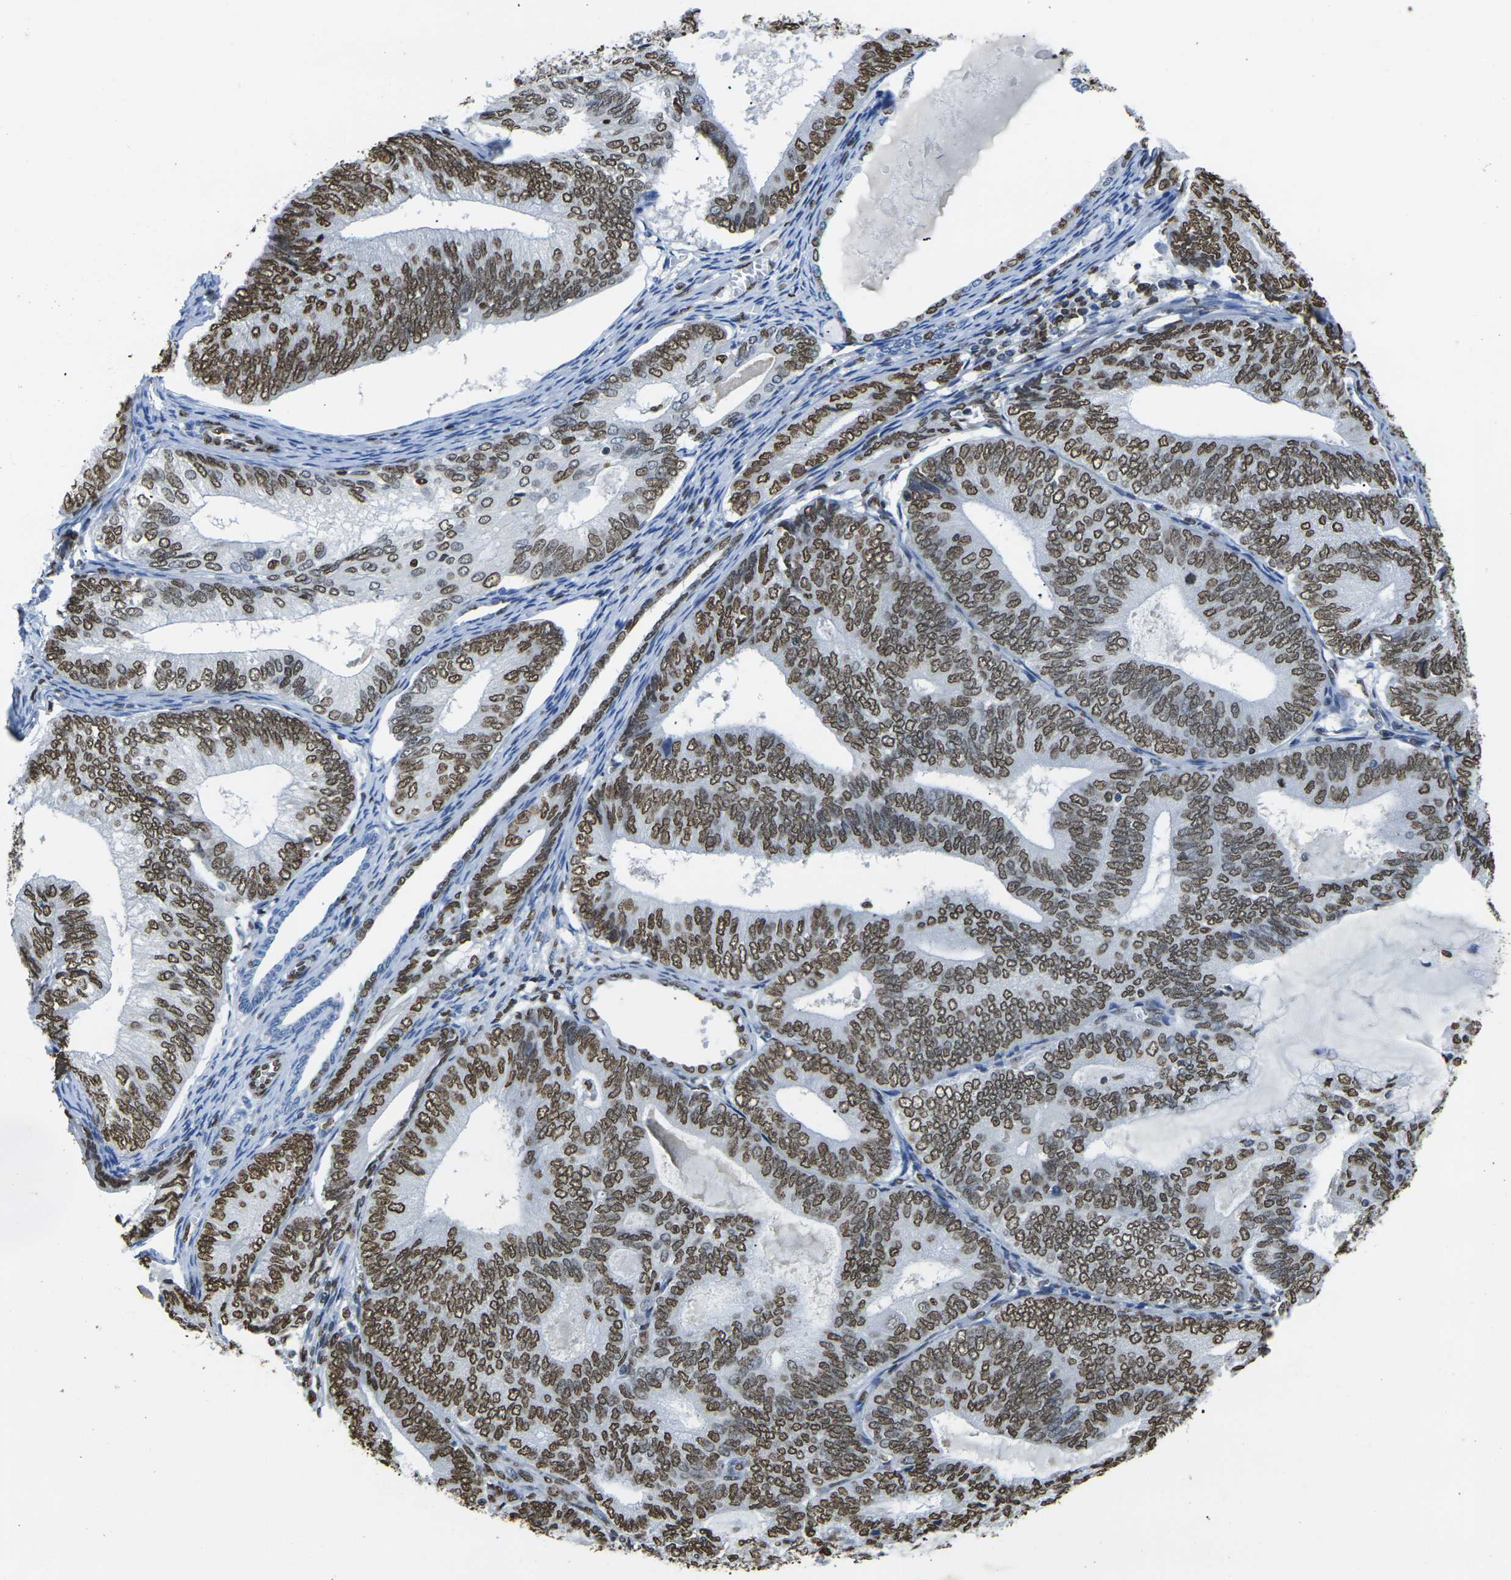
{"staining": {"intensity": "strong", "quantity": ">75%", "location": "nuclear"}, "tissue": "endometrial cancer", "cell_type": "Tumor cells", "image_type": "cancer", "snomed": [{"axis": "morphology", "description": "Adenocarcinoma, NOS"}, {"axis": "topography", "description": "Endometrium"}], "caption": "Immunohistochemical staining of endometrial cancer shows strong nuclear protein staining in approximately >75% of tumor cells.", "gene": "DRAXIN", "patient": {"sex": "female", "age": 81}}